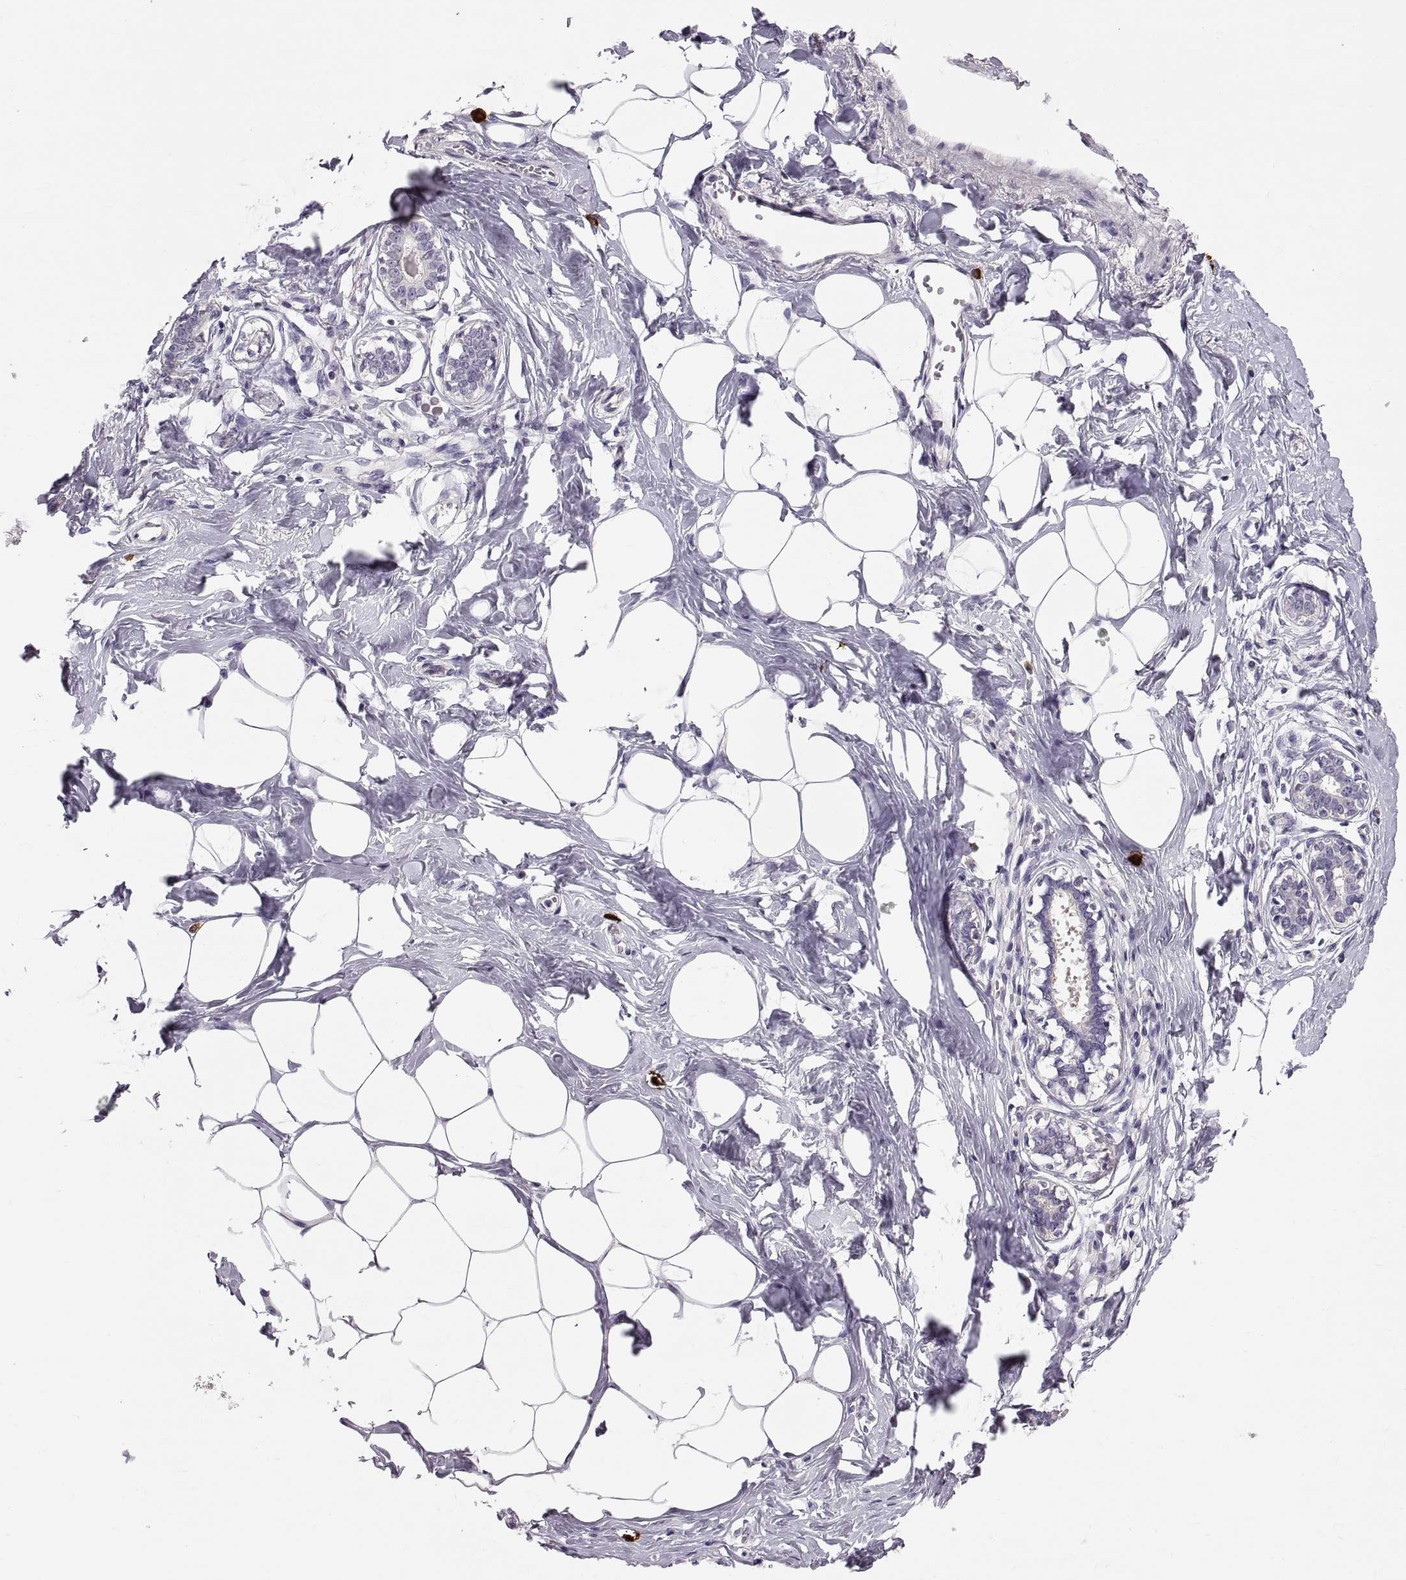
{"staining": {"intensity": "negative", "quantity": "none", "location": "none"}, "tissue": "breast", "cell_type": "Adipocytes", "image_type": "normal", "snomed": [{"axis": "morphology", "description": "Normal tissue, NOS"}, {"axis": "morphology", "description": "Lobular carcinoma, in situ"}, {"axis": "topography", "description": "Breast"}], "caption": "Immunohistochemistry of benign human breast reveals no staining in adipocytes.", "gene": "WFDC8", "patient": {"sex": "female", "age": 35}}